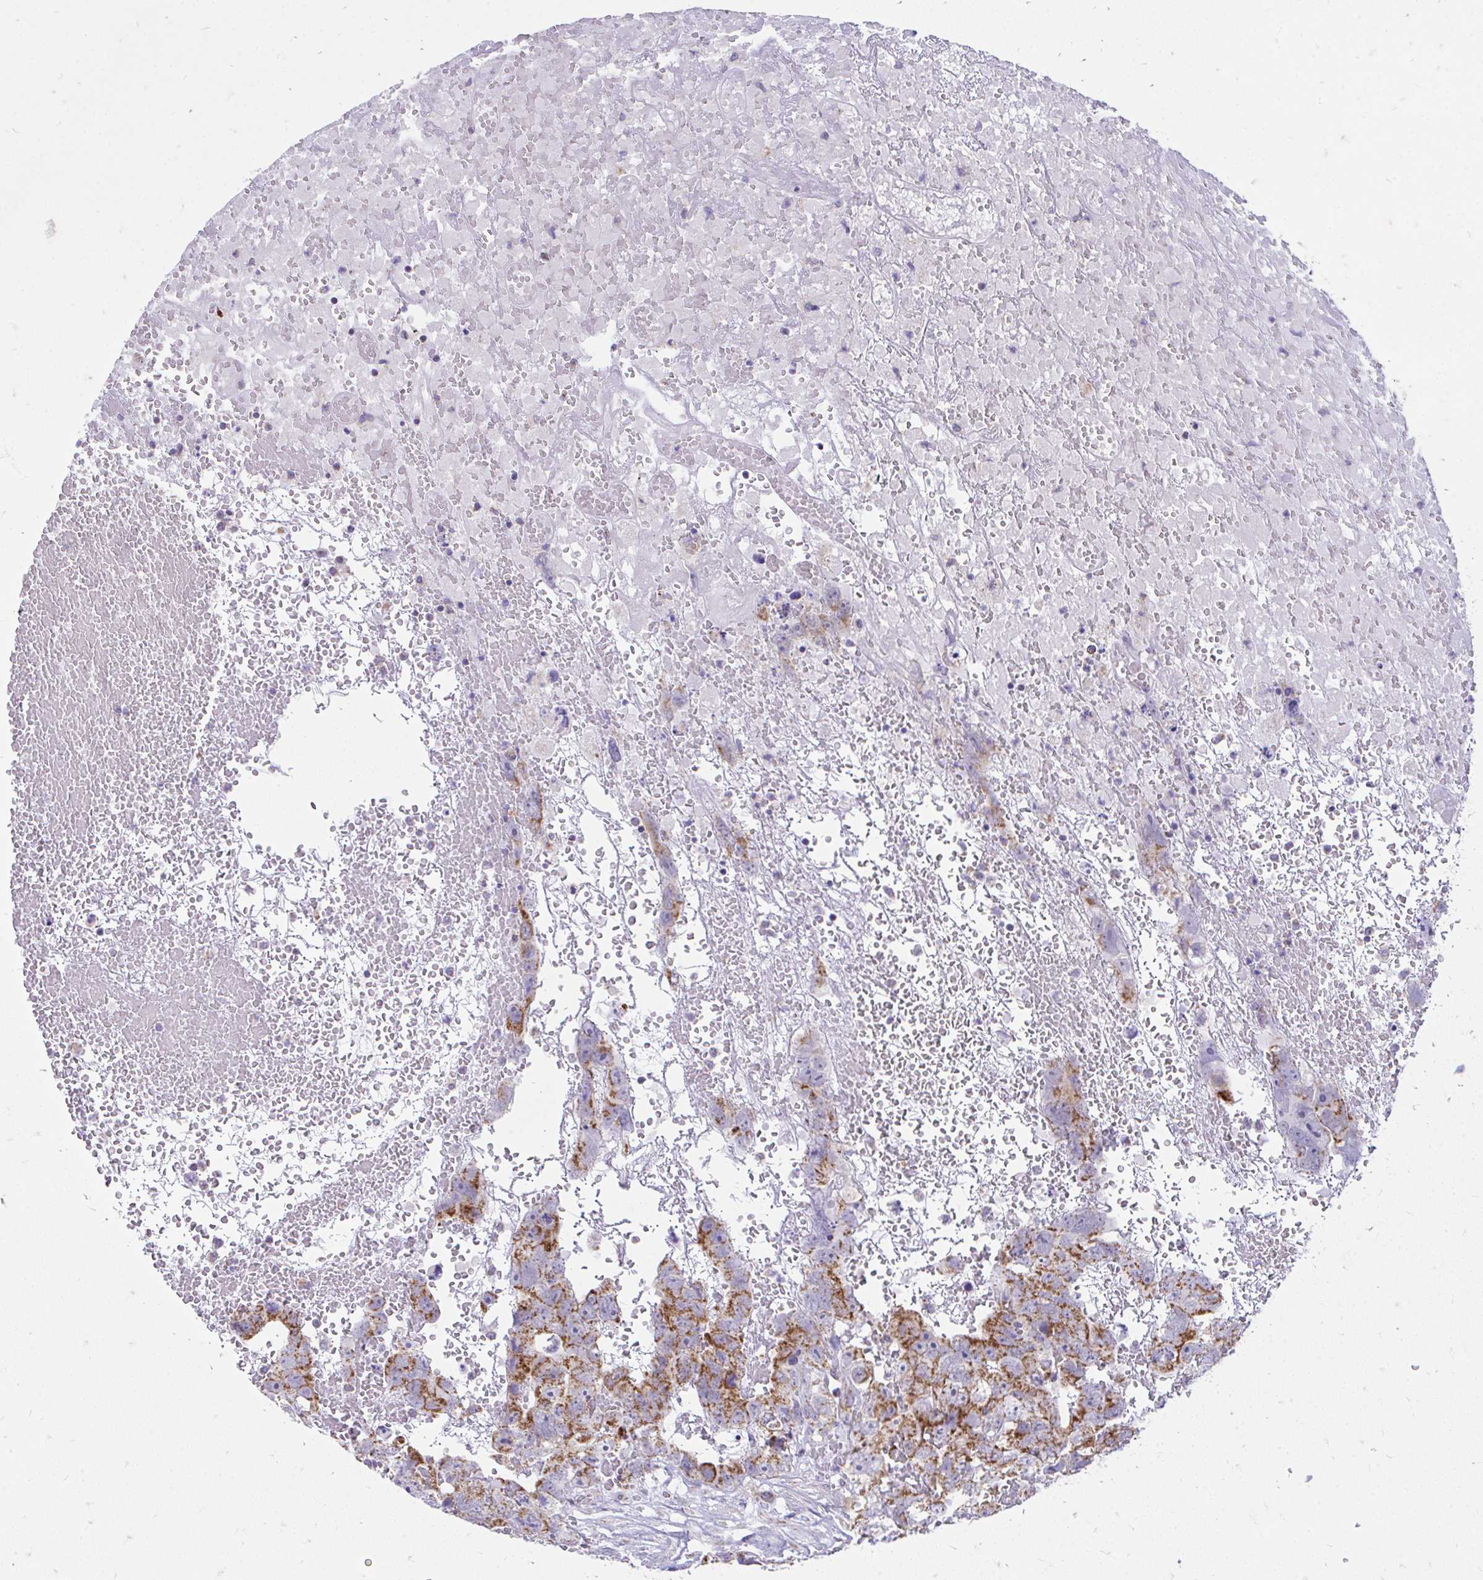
{"staining": {"intensity": "strong", "quantity": "25%-75%", "location": "cytoplasmic/membranous"}, "tissue": "testis cancer", "cell_type": "Tumor cells", "image_type": "cancer", "snomed": [{"axis": "morphology", "description": "Carcinoma, Embryonal, NOS"}, {"axis": "topography", "description": "Testis"}], "caption": "Protein staining of testis embryonal carcinoma tissue exhibits strong cytoplasmic/membranous expression in approximately 25%-75% of tumor cells. (Stains: DAB in brown, nuclei in blue, Microscopy: brightfield microscopy at high magnification).", "gene": "MRPL19", "patient": {"sex": "male", "age": 45}}